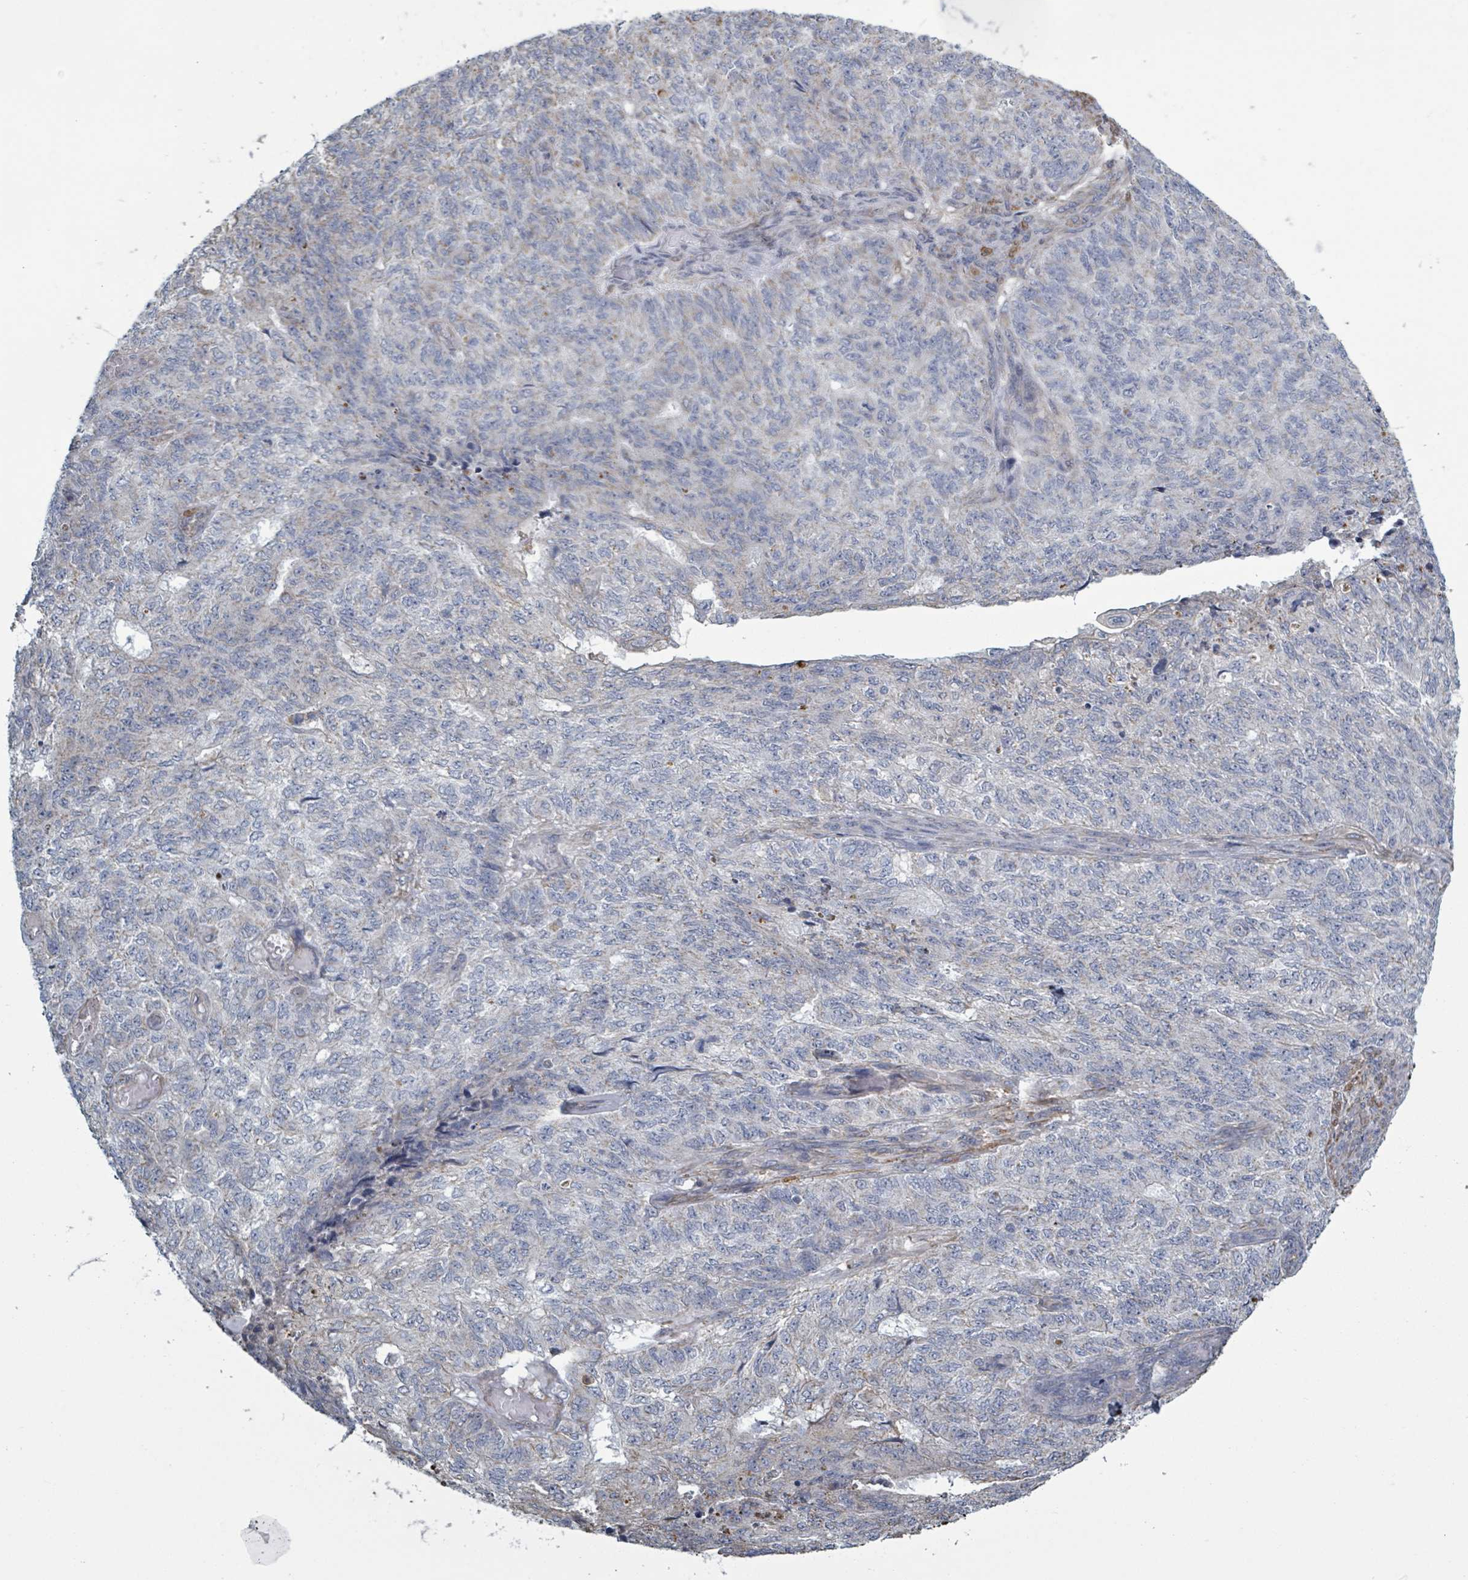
{"staining": {"intensity": "negative", "quantity": "none", "location": "none"}, "tissue": "endometrial cancer", "cell_type": "Tumor cells", "image_type": "cancer", "snomed": [{"axis": "morphology", "description": "Adenocarcinoma, NOS"}, {"axis": "topography", "description": "Endometrium"}], "caption": "High magnification brightfield microscopy of endometrial adenocarcinoma stained with DAB (brown) and counterstained with hematoxylin (blue): tumor cells show no significant positivity.", "gene": "ADCK1", "patient": {"sex": "female", "age": 32}}